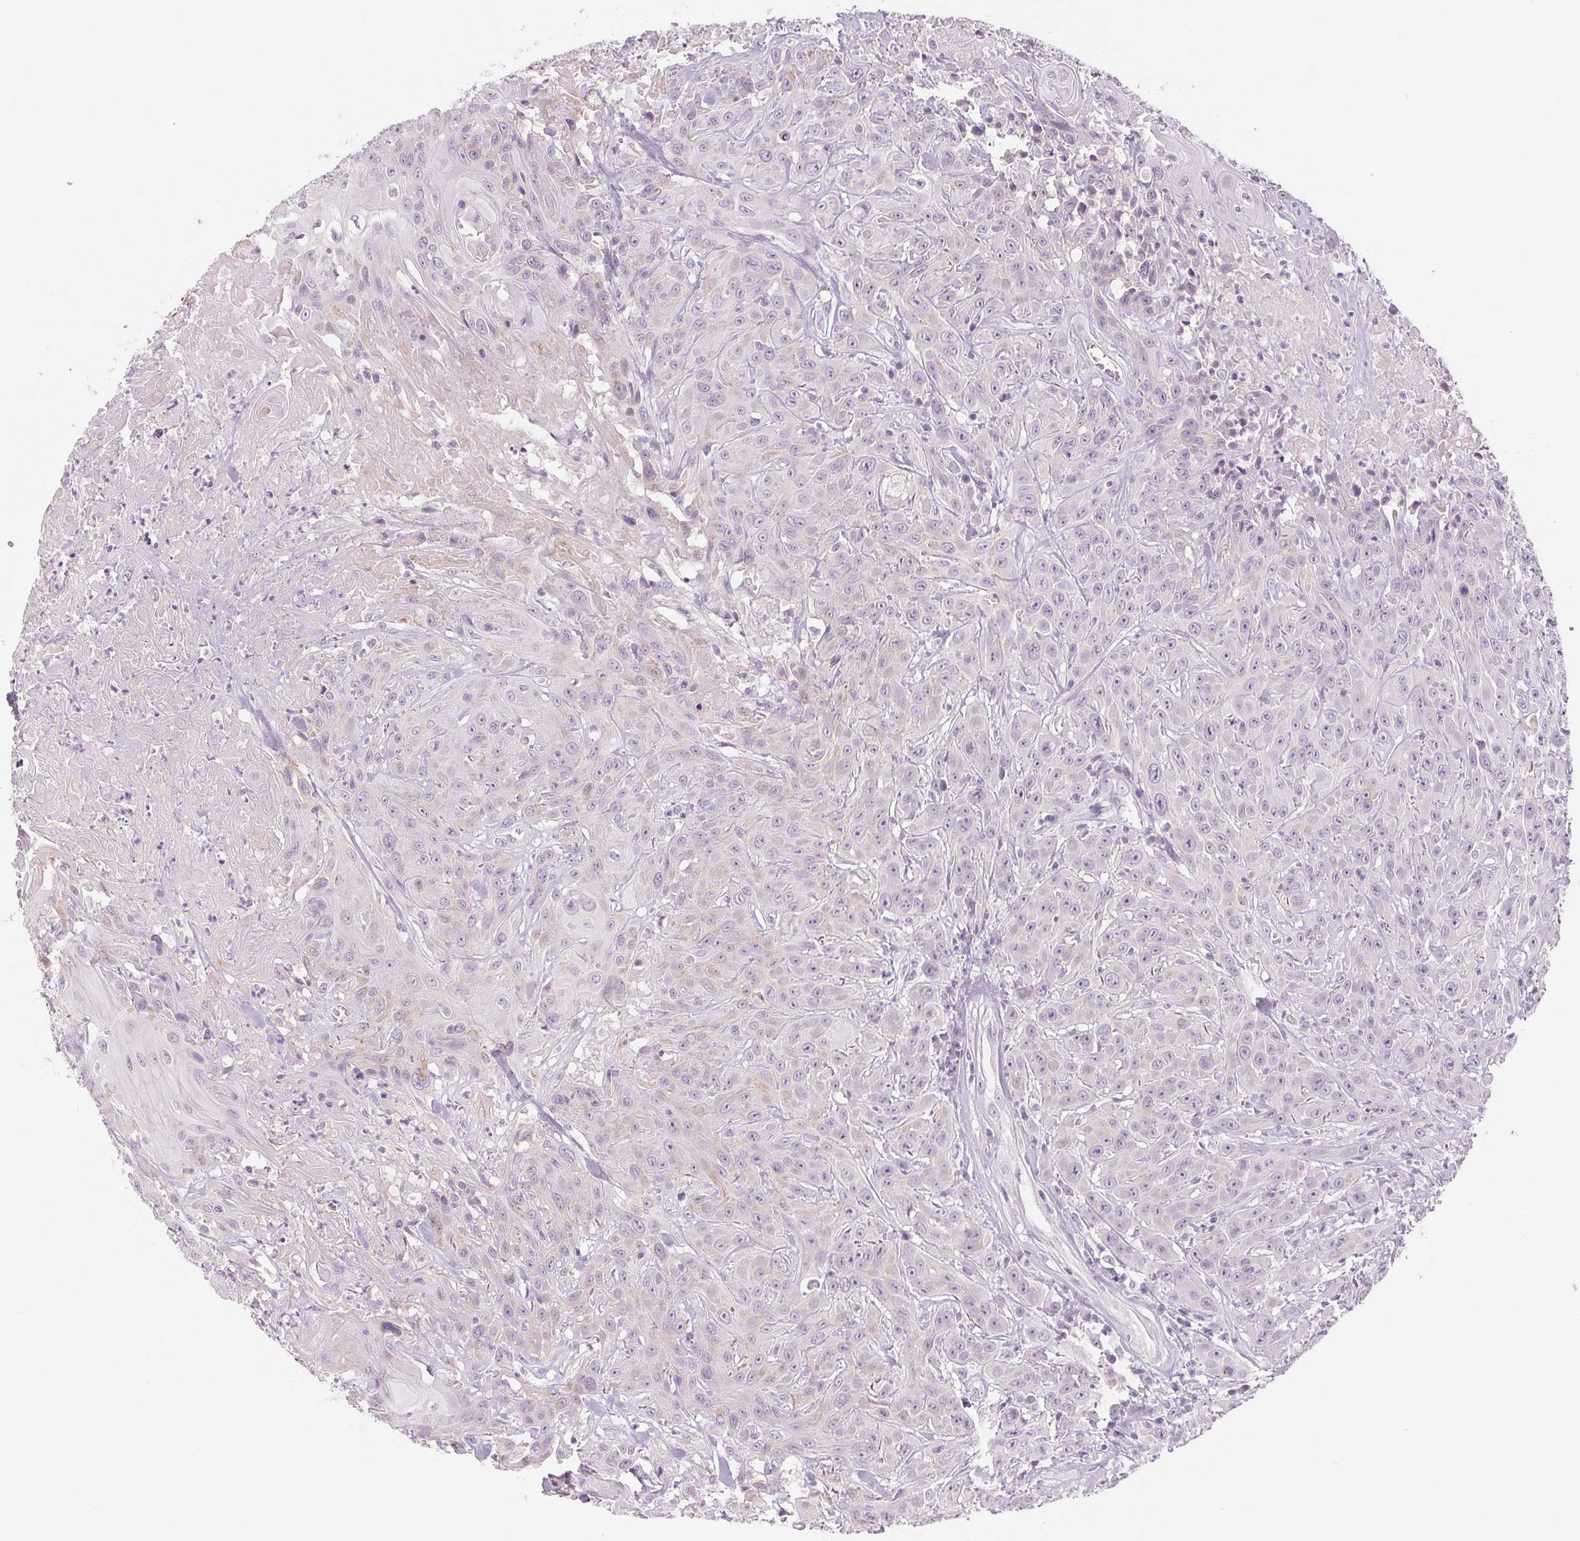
{"staining": {"intensity": "negative", "quantity": "none", "location": "none"}, "tissue": "head and neck cancer", "cell_type": "Tumor cells", "image_type": "cancer", "snomed": [{"axis": "morphology", "description": "Squamous cell carcinoma, NOS"}, {"axis": "topography", "description": "Skin"}, {"axis": "topography", "description": "Head-Neck"}], "caption": "Tumor cells are negative for brown protein staining in head and neck cancer (squamous cell carcinoma).", "gene": "EHHADH", "patient": {"sex": "male", "age": 80}}